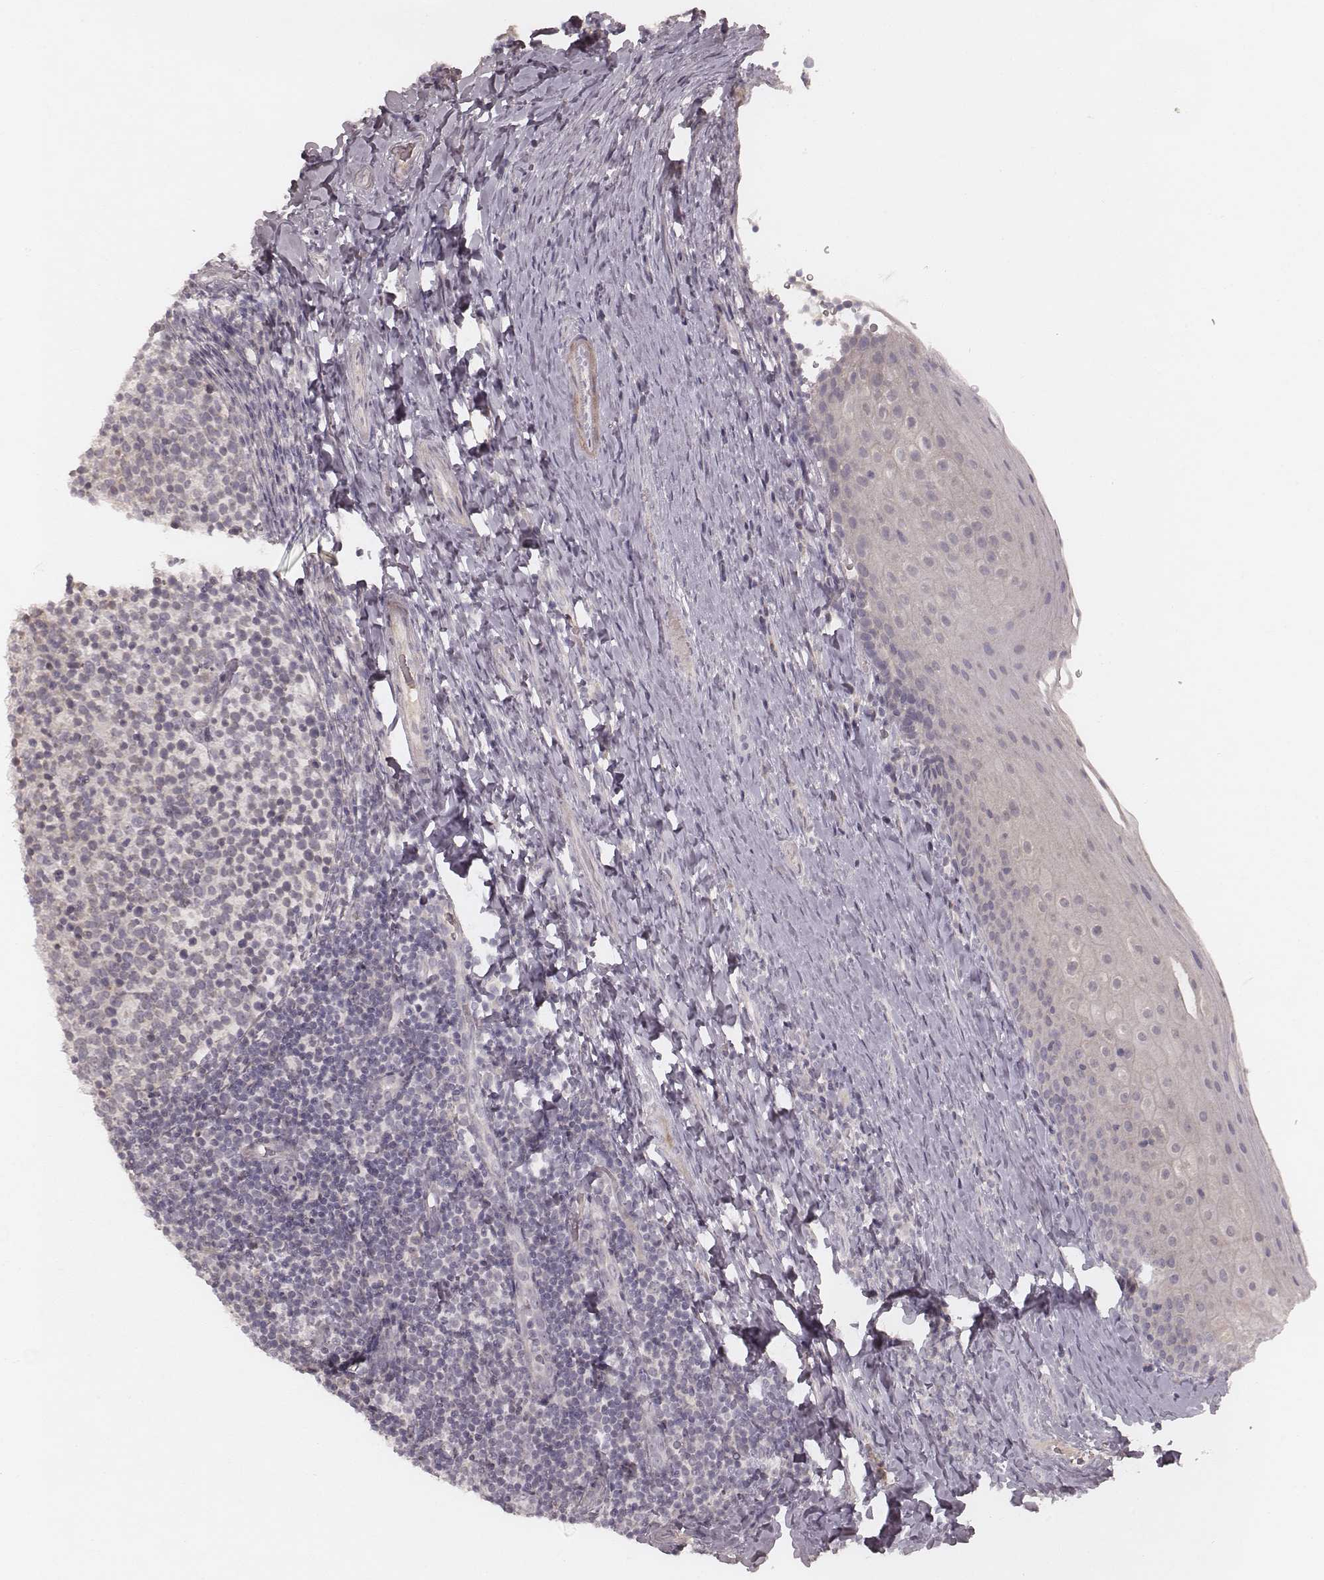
{"staining": {"intensity": "weak", "quantity": "25%-75%", "location": "cytoplasmic/membranous"}, "tissue": "tonsil", "cell_type": "Germinal center cells", "image_type": "normal", "snomed": [{"axis": "morphology", "description": "Normal tissue, NOS"}, {"axis": "topography", "description": "Tonsil"}], "caption": "Human tonsil stained with a brown dye reveals weak cytoplasmic/membranous positive positivity in approximately 25%-75% of germinal center cells.", "gene": "FAM13B", "patient": {"sex": "female", "age": 10}}